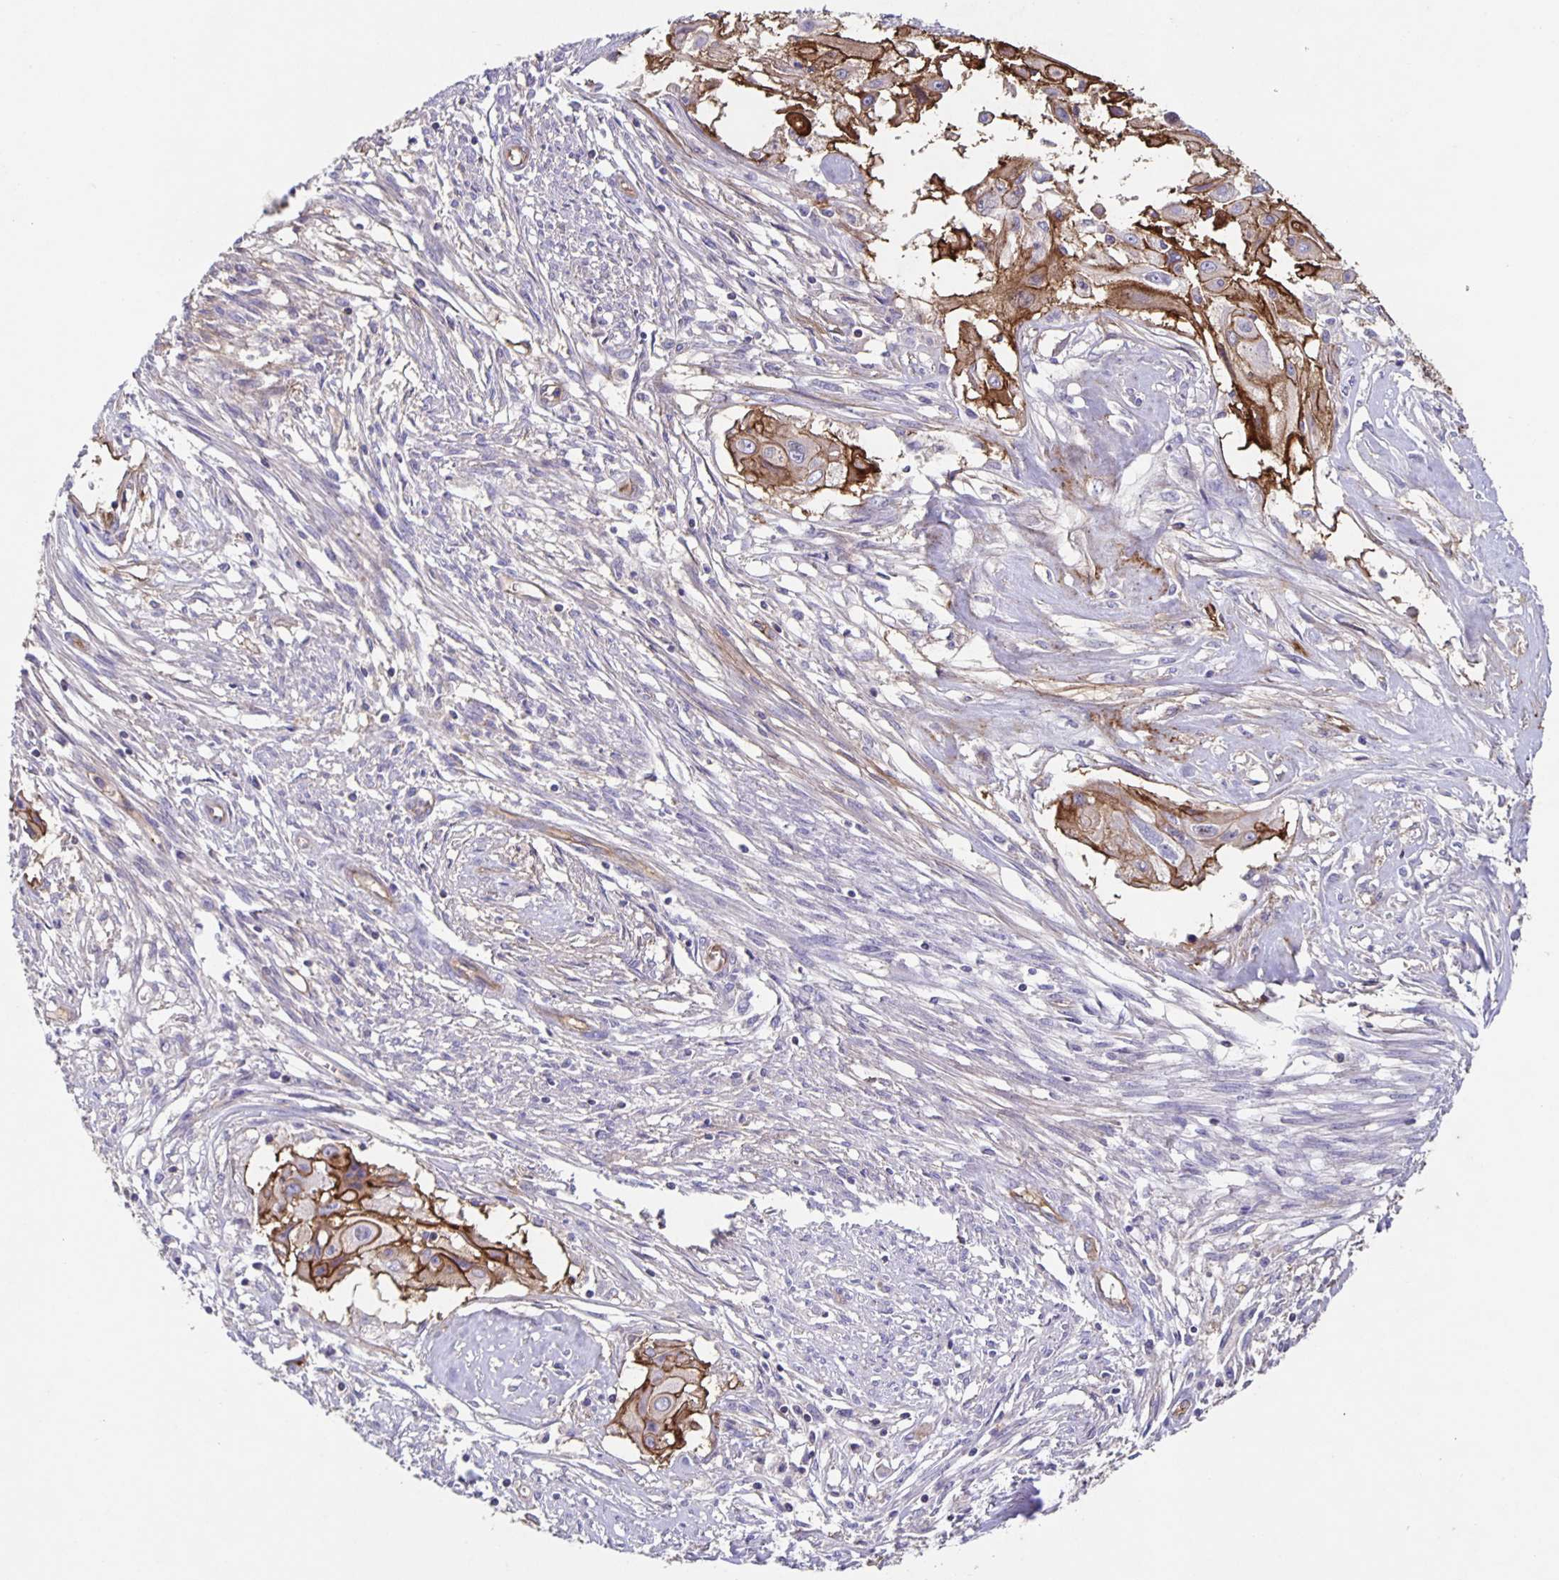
{"staining": {"intensity": "strong", "quantity": ">75%", "location": "cytoplasmic/membranous"}, "tissue": "cervical cancer", "cell_type": "Tumor cells", "image_type": "cancer", "snomed": [{"axis": "morphology", "description": "Squamous cell carcinoma, NOS"}, {"axis": "topography", "description": "Cervix"}], "caption": "Immunohistochemistry image of neoplastic tissue: squamous cell carcinoma (cervical) stained using immunohistochemistry (IHC) reveals high levels of strong protein expression localized specifically in the cytoplasmic/membranous of tumor cells, appearing as a cytoplasmic/membranous brown color.", "gene": "ITGA2", "patient": {"sex": "female", "age": 49}}